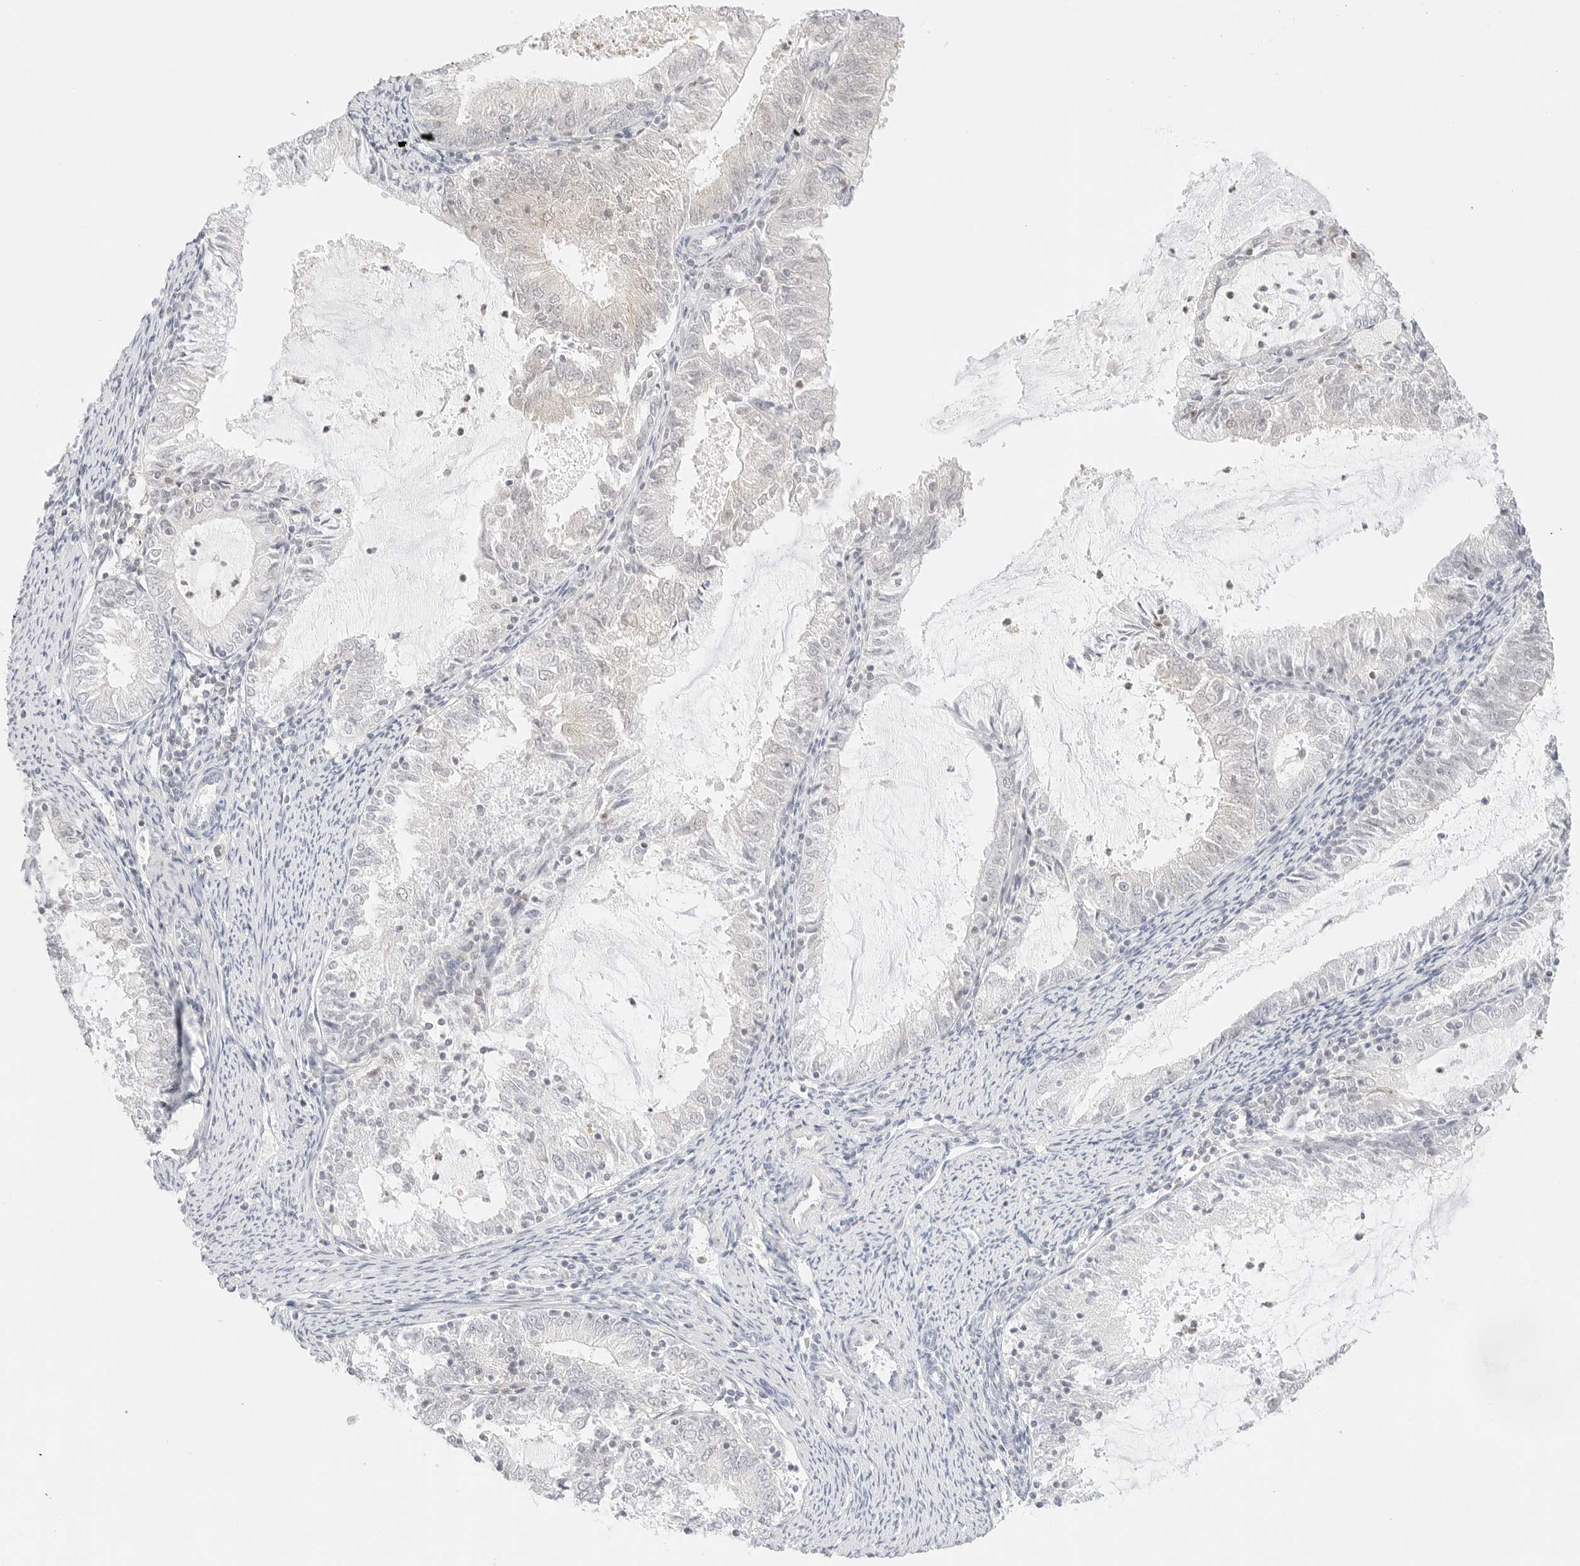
{"staining": {"intensity": "negative", "quantity": "none", "location": "none"}, "tissue": "endometrial cancer", "cell_type": "Tumor cells", "image_type": "cancer", "snomed": [{"axis": "morphology", "description": "Adenocarcinoma, NOS"}, {"axis": "topography", "description": "Endometrium"}], "caption": "Tumor cells are negative for brown protein staining in endometrial adenocarcinoma.", "gene": "GNAS", "patient": {"sex": "female", "age": 57}}